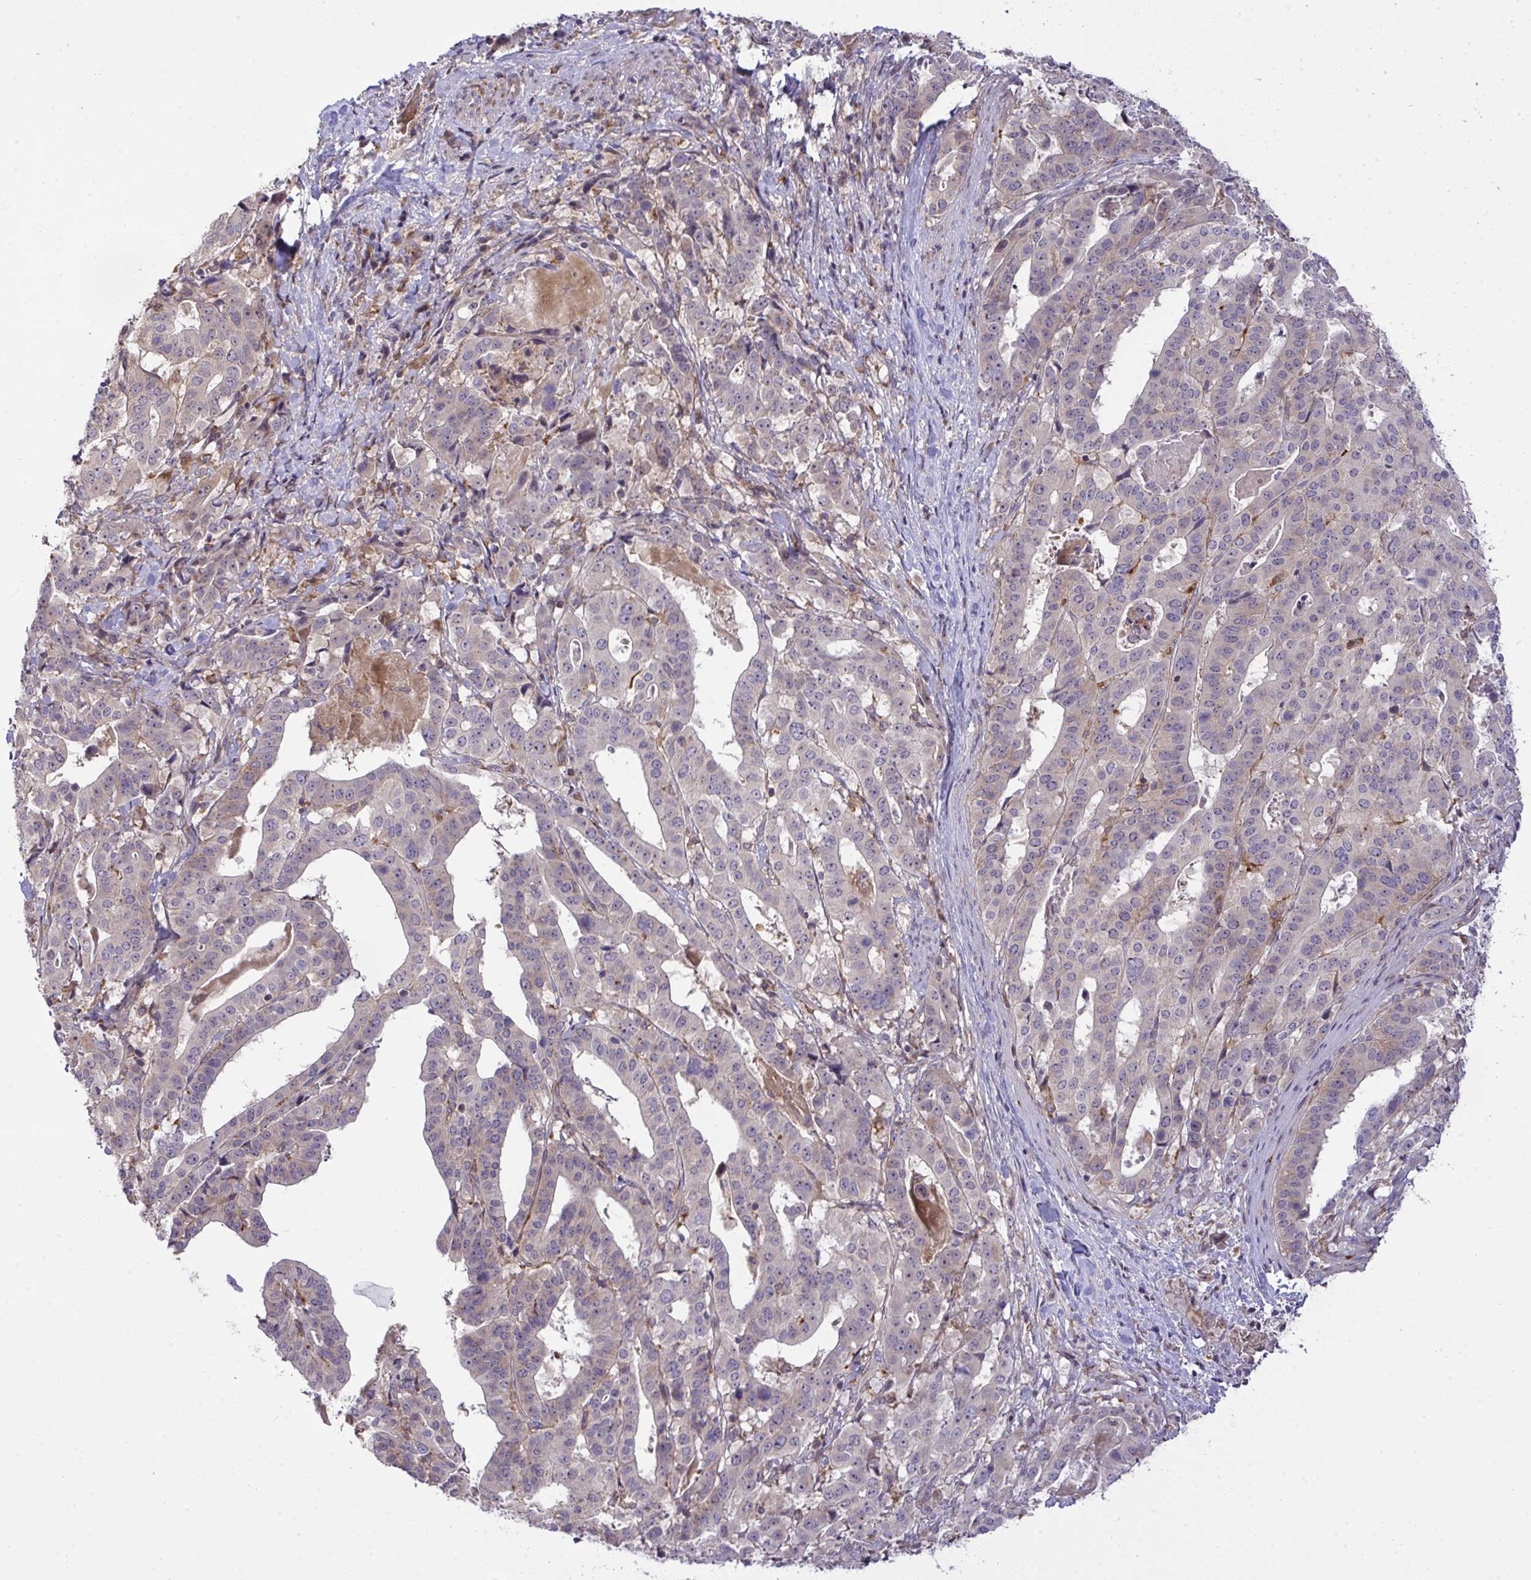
{"staining": {"intensity": "weak", "quantity": "<25%", "location": "cytoplasmic/membranous"}, "tissue": "stomach cancer", "cell_type": "Tumor cells", "image_type": "cancer", "snomed": [{"axis": "morphology", "description": "Adenocarcinoma, NOS"}, {"axis": "topography", "description": "Stomach"}], "caption": "Immunohistochemistry (IHC) histopathology image of neoplastic tissue: human stomach cancer stained with DAB shows no significant protein expression in tumor cells. (Immunohistochemistry (IHC), brightfield microscopy, high magnification).", "gene": "SLC9A6", "patient": {"sex": "male", "age": 48}}